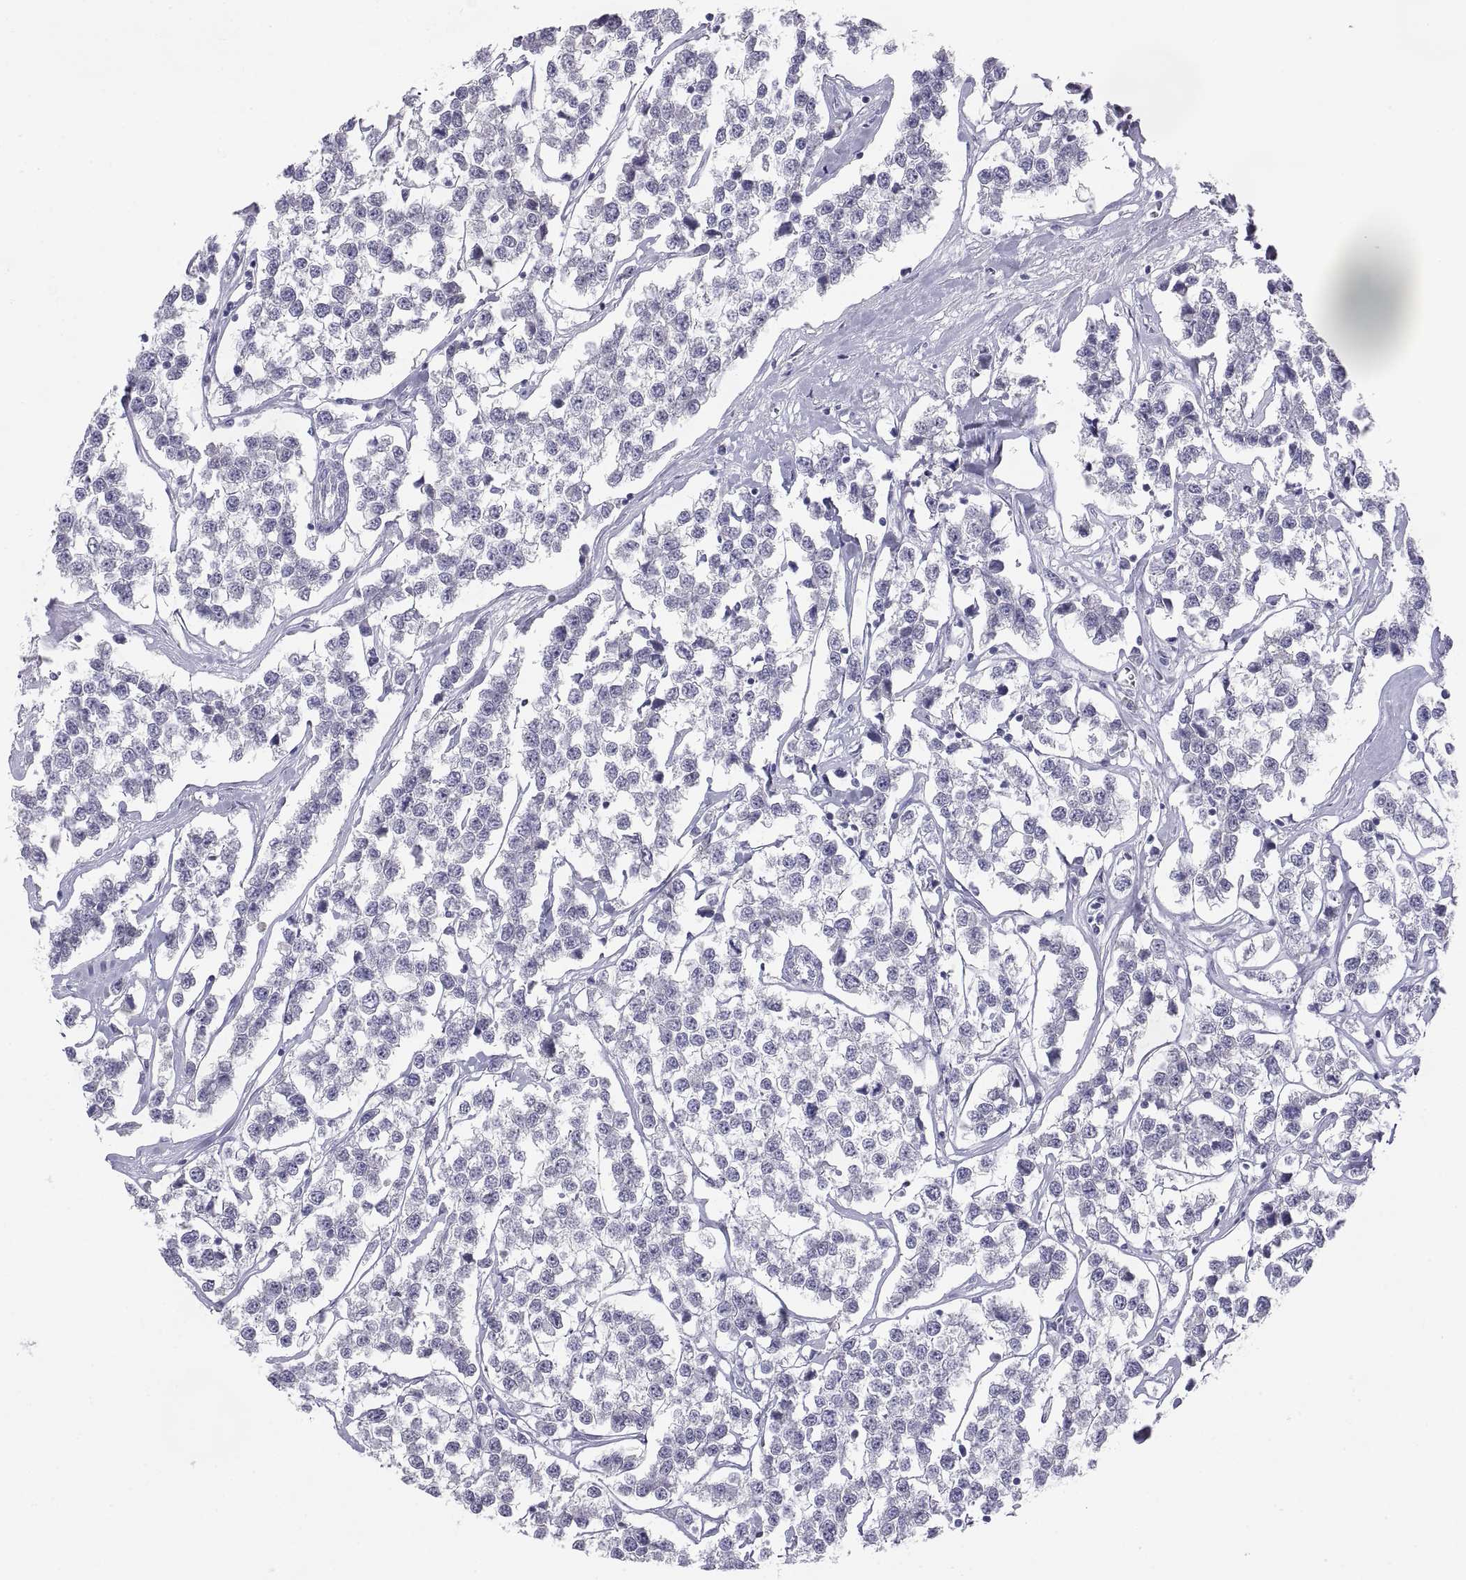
{"staining": {"intensity": "negative", "quantity": "none", "location": "none"}, "tissue": "testis cancer", "cell_type": "Tumor cells", "image_type": "cancer", "snomed": [{"axis": "morphology", "description": "Seminoma, NOS"}, {"axis": "topography", "description": "Testis"}], "caption": "High power microscopy micrograph of an immunohistochemistry micrograph of testis cancer (seminoma), revealing no significant staining in tumor cells.", "gene": "TEX13A", "patient": {"sex": "male", "age": 59}}